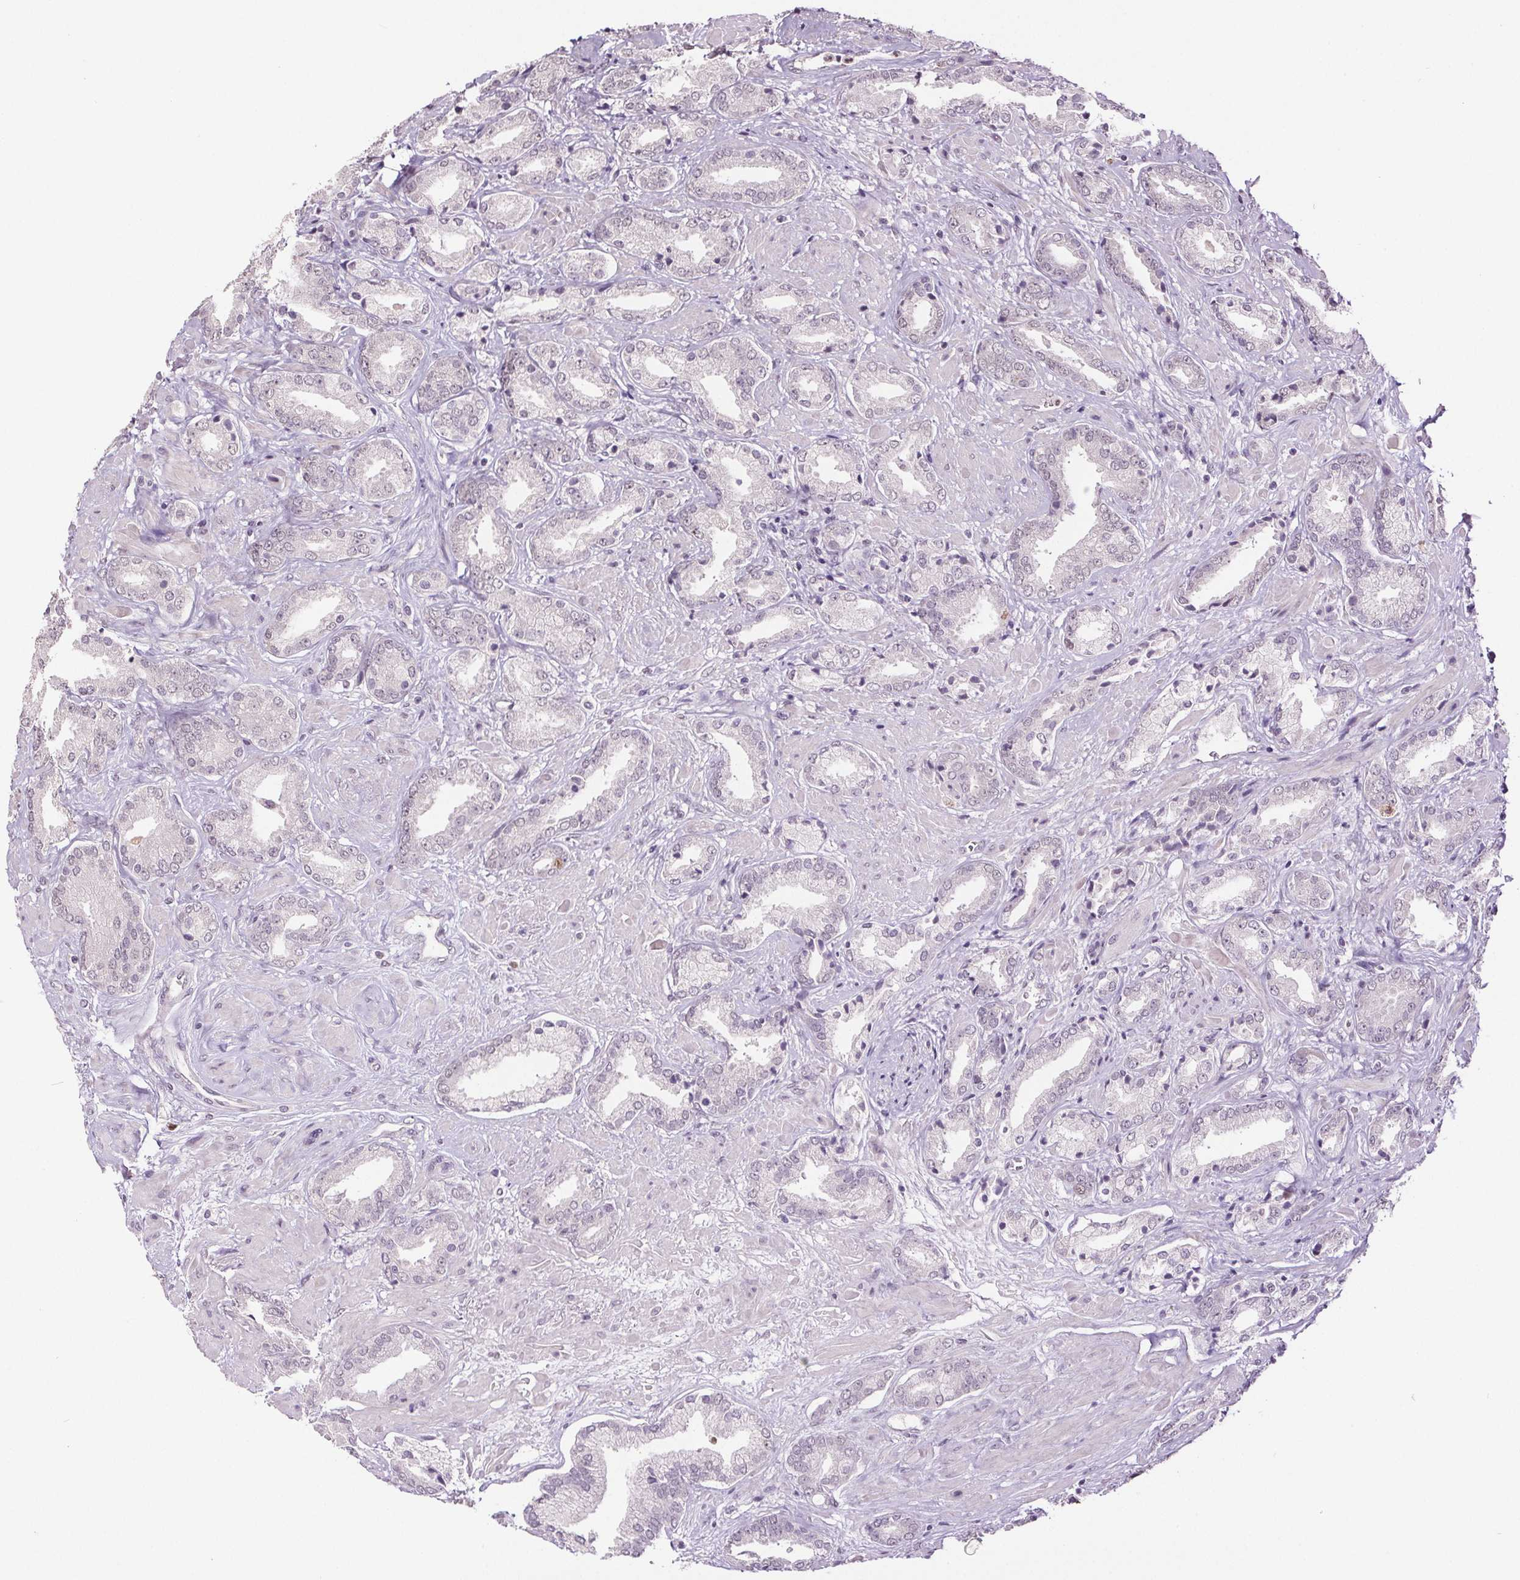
{"staining": {"intensity": "negative", "quantity": "none", "location": "none"}, "tissue": "prostate cancer", "cell_type": "Tumor cells", "image_type": "cancer", "snomed": [{"axis": "morphology", "description": "Adenocarcinoma, High grade"}, {"axis": "topography", "description": "Prostate"}], "caption": "Photomicrograph shows no significant protein positivity in tumor cells of high-grade adenocarcinoma (prostate). (DAB (3,3'-diaminobenzidine) immunohistochemistry (IHC) with hematoxylin counter stain).", "gene": "CENPF", "patient": {"sex": "male", "age": 56}}